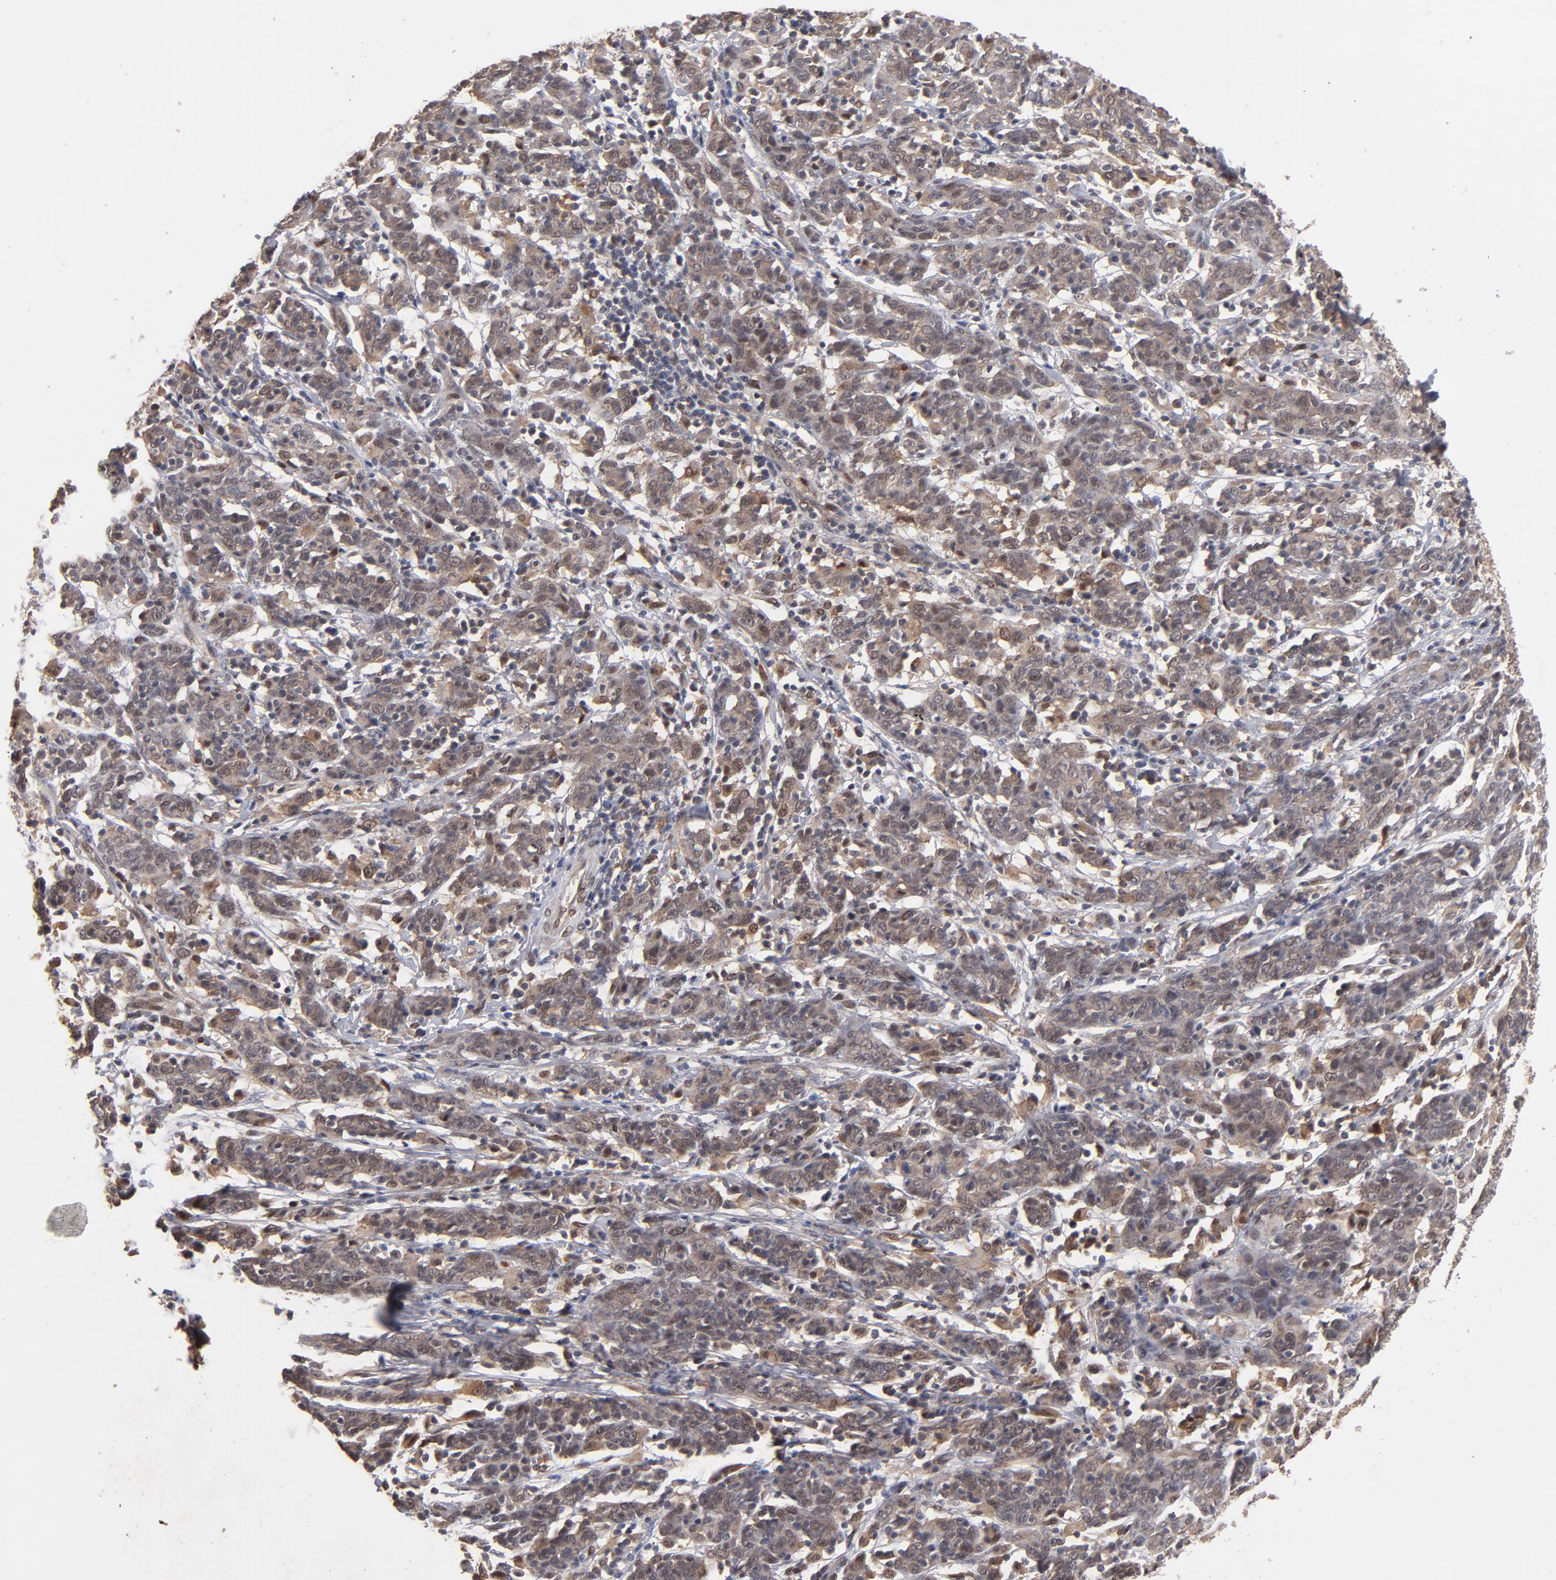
{"staining": {"intensity": "weak", "quantity": "25%-75%", "location": "cytoplasmic/membranous,nuclear"}, "tissue": "cervical cancer", "cell_type": "Tumor cells", "image_type": "cancer", "snomed": [{"axis": "morphology", "description": "Normal tissue, NOS"}, {"axis": "morphology", "description": "Squamous cell carcinoma, NOS"}, {"axis": "topography", "description": "Cervix"}], "caption": "Immunohistochemical staining of human cervical cancer (squamous cell carcinoma) displays weak cytoplasmic/membranous and nuclear protein positivity in approximately 25%-75% of tumor cells.", "gene": "HUWE1", "patient": {"sex": "female", "age": 67}}